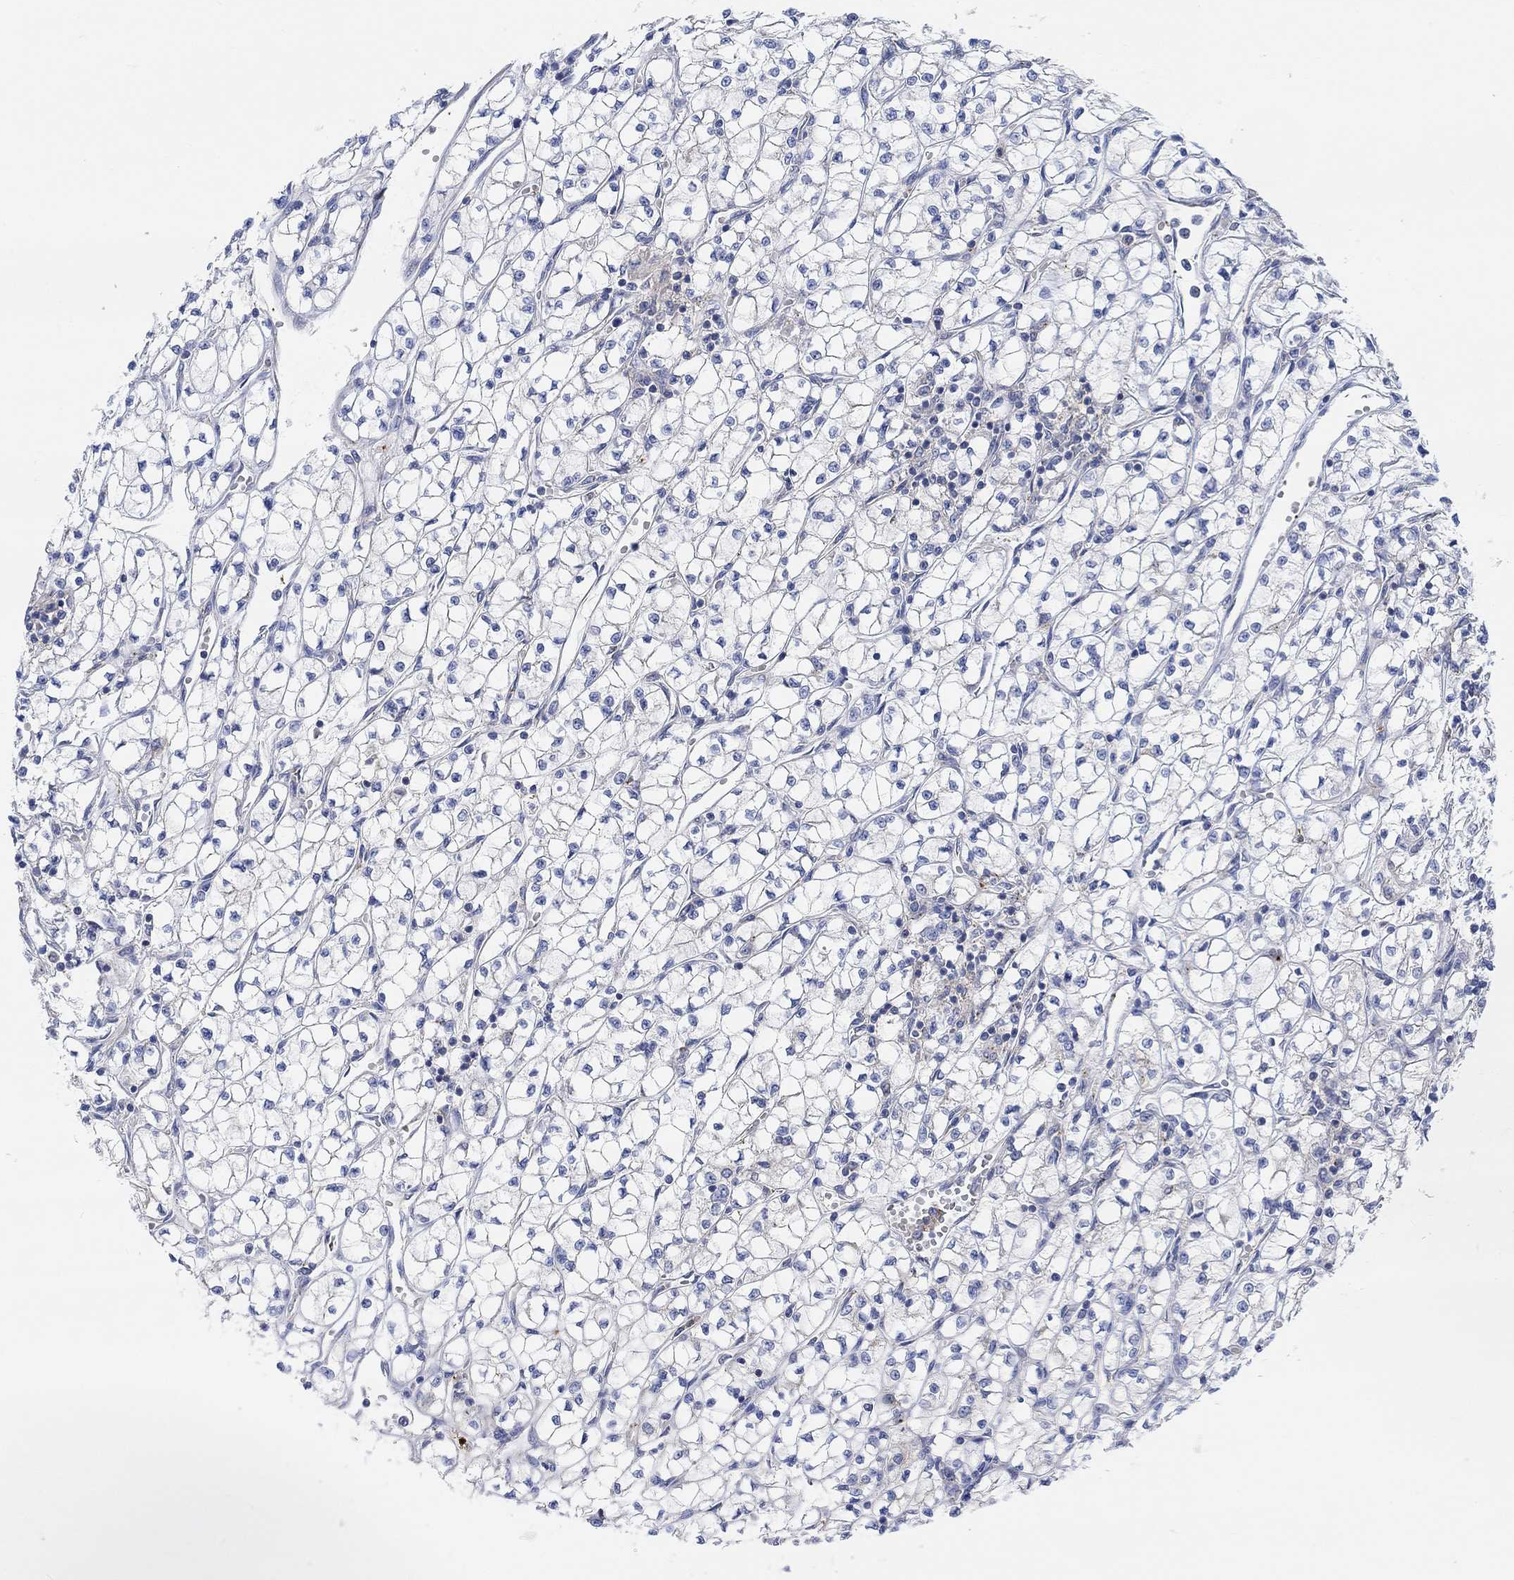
{"staining": {"intensity": "negative", "quantity": "none", "location": "none"}, "tissue": "renal cancer", "cell_type": "Tumor cells", "image_type": "cancer", "snomed": [{"axis": "morphology", "description": "Adenocarcinoma, NOS"}, {"axis": "topography", "description": "Kidney"}], "caption": "The micrograph displays no significant expression in tumor cells of renal adenocarcinoma.", "gene": "PMFBP1", "patient": {"sex": "female", "age": 64}}